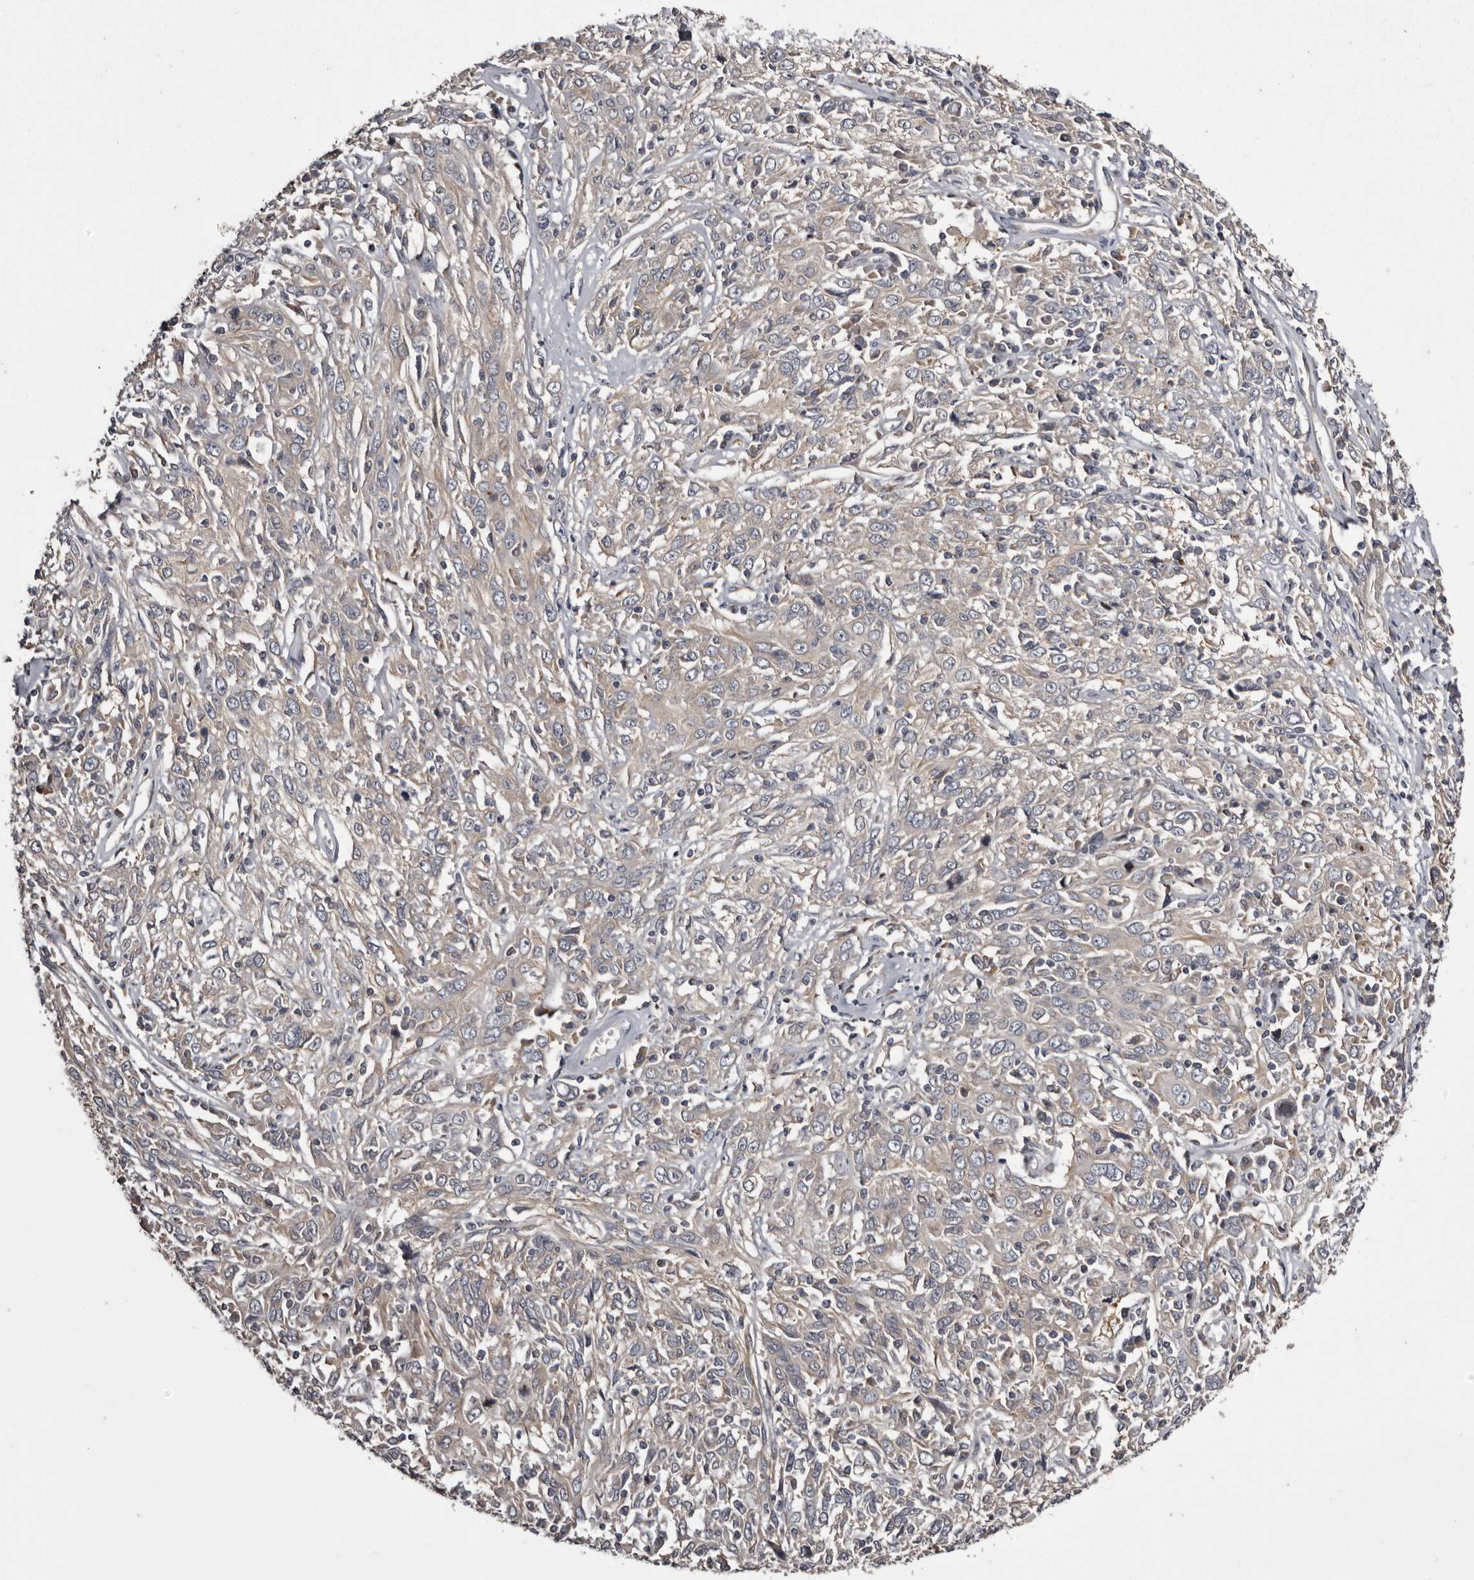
{"staining": {"intensity": "weak", "quantity": "25%-75%", "location": "cytoplasmic/membranous"}, "tissue": "cervical cancer", "cell_type": "Tumor cells", "image_type": "cancer", "snomed": [{"axis": "morphology", "description": "Squamous cell carcinoma, NOS"}, {"axis": "topography", "description": "Cervix"}], "caption": "Cervical cancer (squamous cell carcinoma) stained with immunohistochemistry displays weak cytoplasmic/membranous expression in about 25%-75% of tumor cells. (brown staining indicates protein expression, while blue staining denotes nuclei).", "gene": "DARS1", "patient": {"sex": "female", "age": 46}}